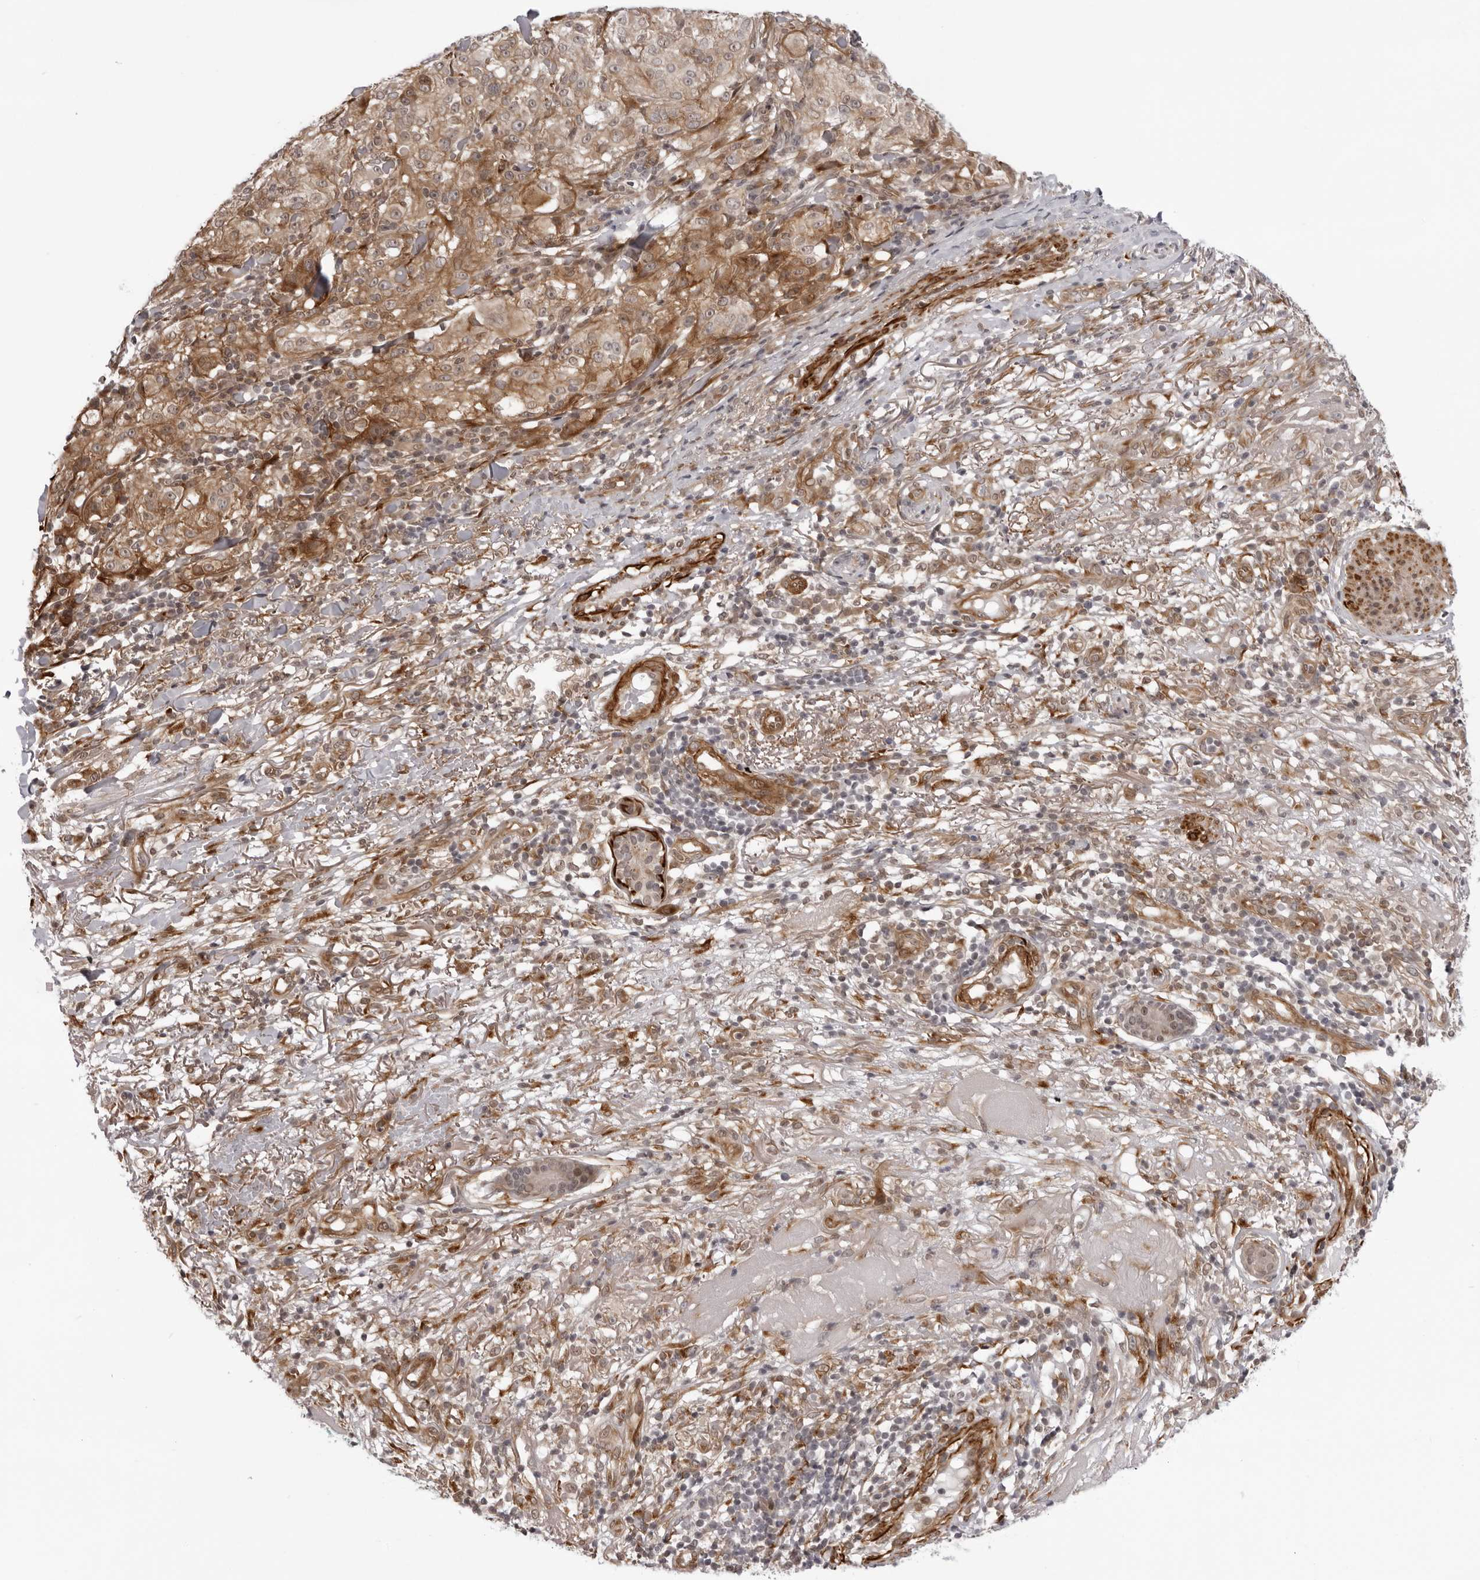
{"staining": {"intensity": "moderate", "quantity": "<25%", "location": "cytoplasmic/membranous"}, "tissue": "melanoma", "cell_type": "Tumor cells", "image_type": "cancer", "snomed": [{"axis": "morphology", "description": "Necrosis, NOS"}, {"axis": "morphology", "description": "Malignant melanoma, NOS"}, {"axis": "topography", "description": "Skin"}], "caption": "Moderate cytoplasmic/membranous protein expression is identified in about <25% of tumor cells in malignant melanoma. Nuclei are stained in blue.", "gene": "SRGAP2", "patient": {"sex": "female", "age": 87}}